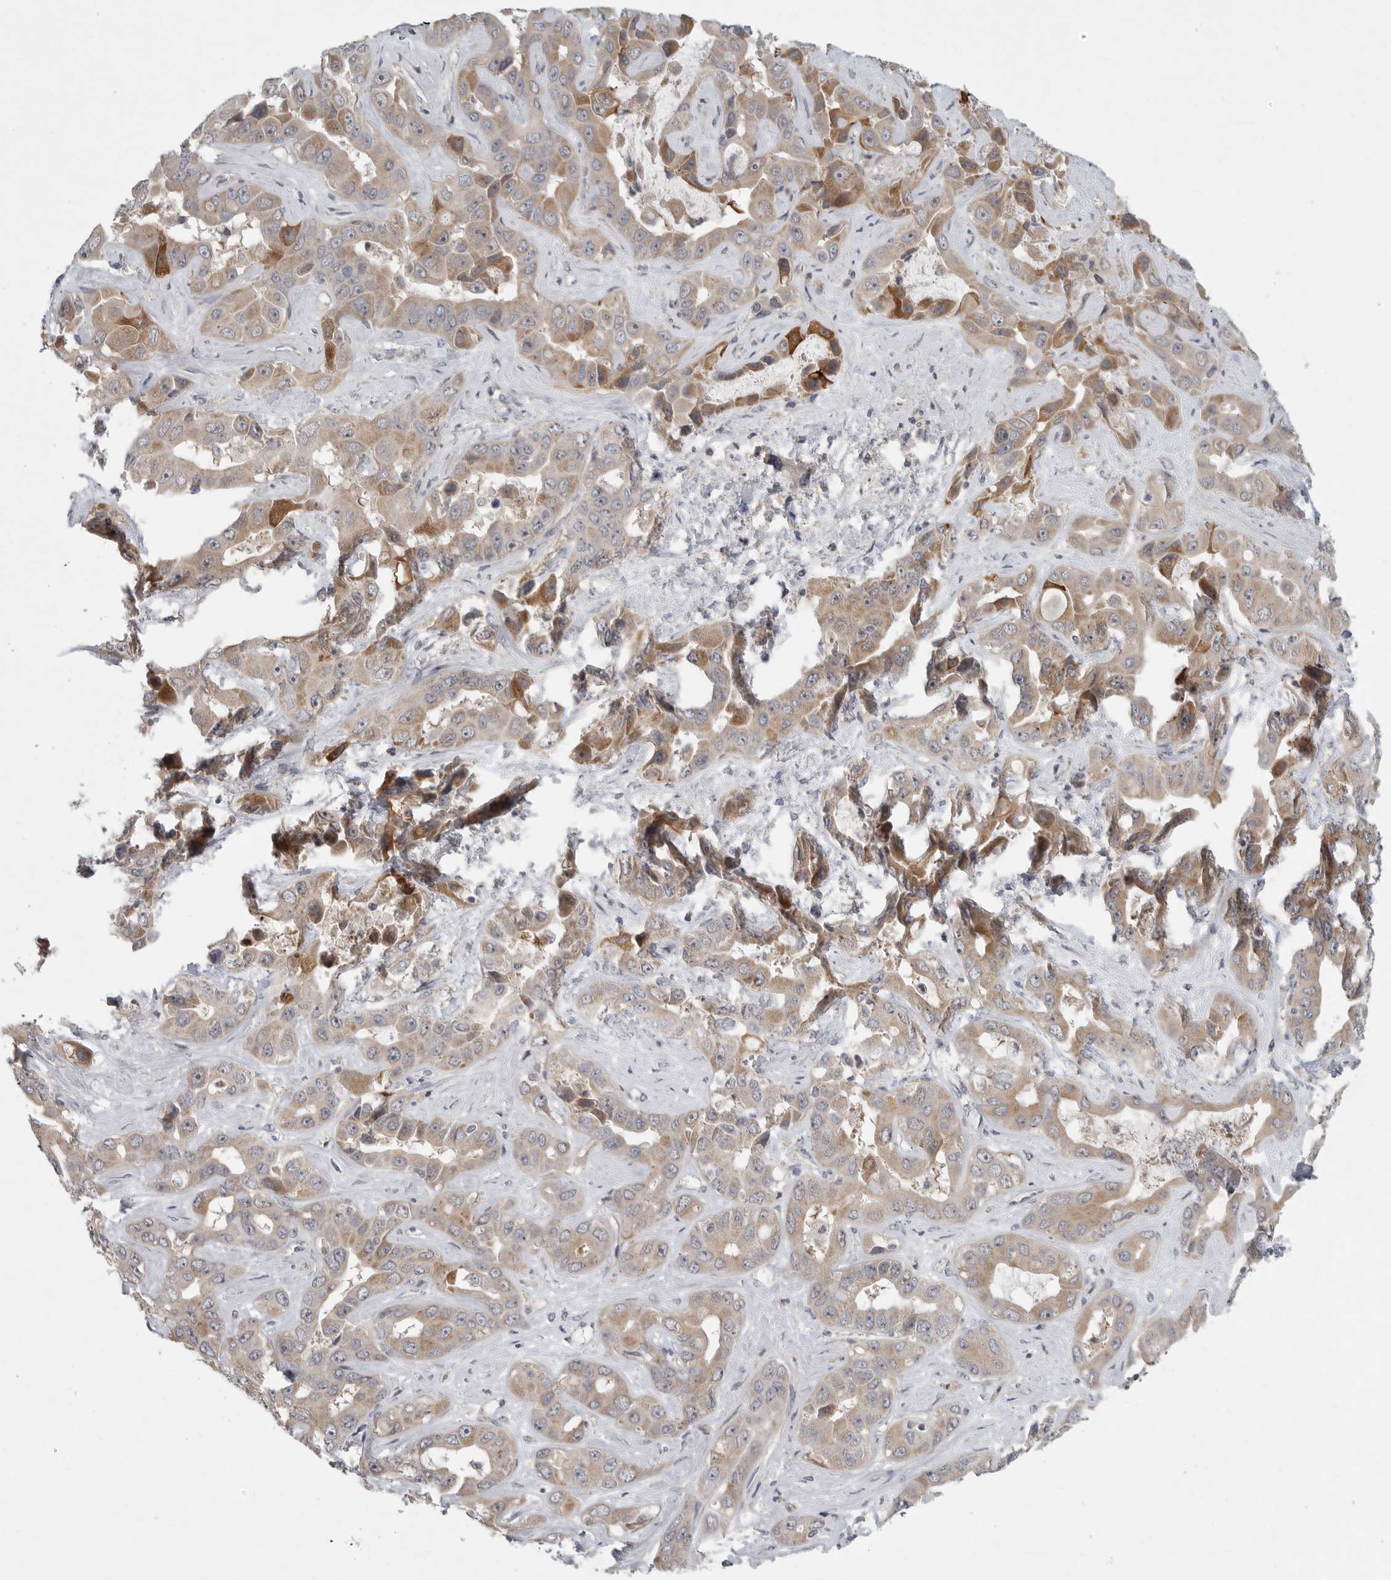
{"staining": {"intensity": "moderate", "quantity": ">75%", "location": "cytoplasmic/membranous"}, "tissue": "liver cancer", "cell_type": "Tumor cells", "image_type": "cancer", "snomed": [{"axis": "morphology", "description": "Cholangiocarcinoma"}, {"axis": "topography", "description": "Liver"}], "caption": "This image shows immunohistochemistry staining of liver cancer, with medium moderate cytoplasmic/membranous expression in approximately >75% of tumor cells.", "gene": "FBXO43", "patient": {"sex": "female", "age": 52}}